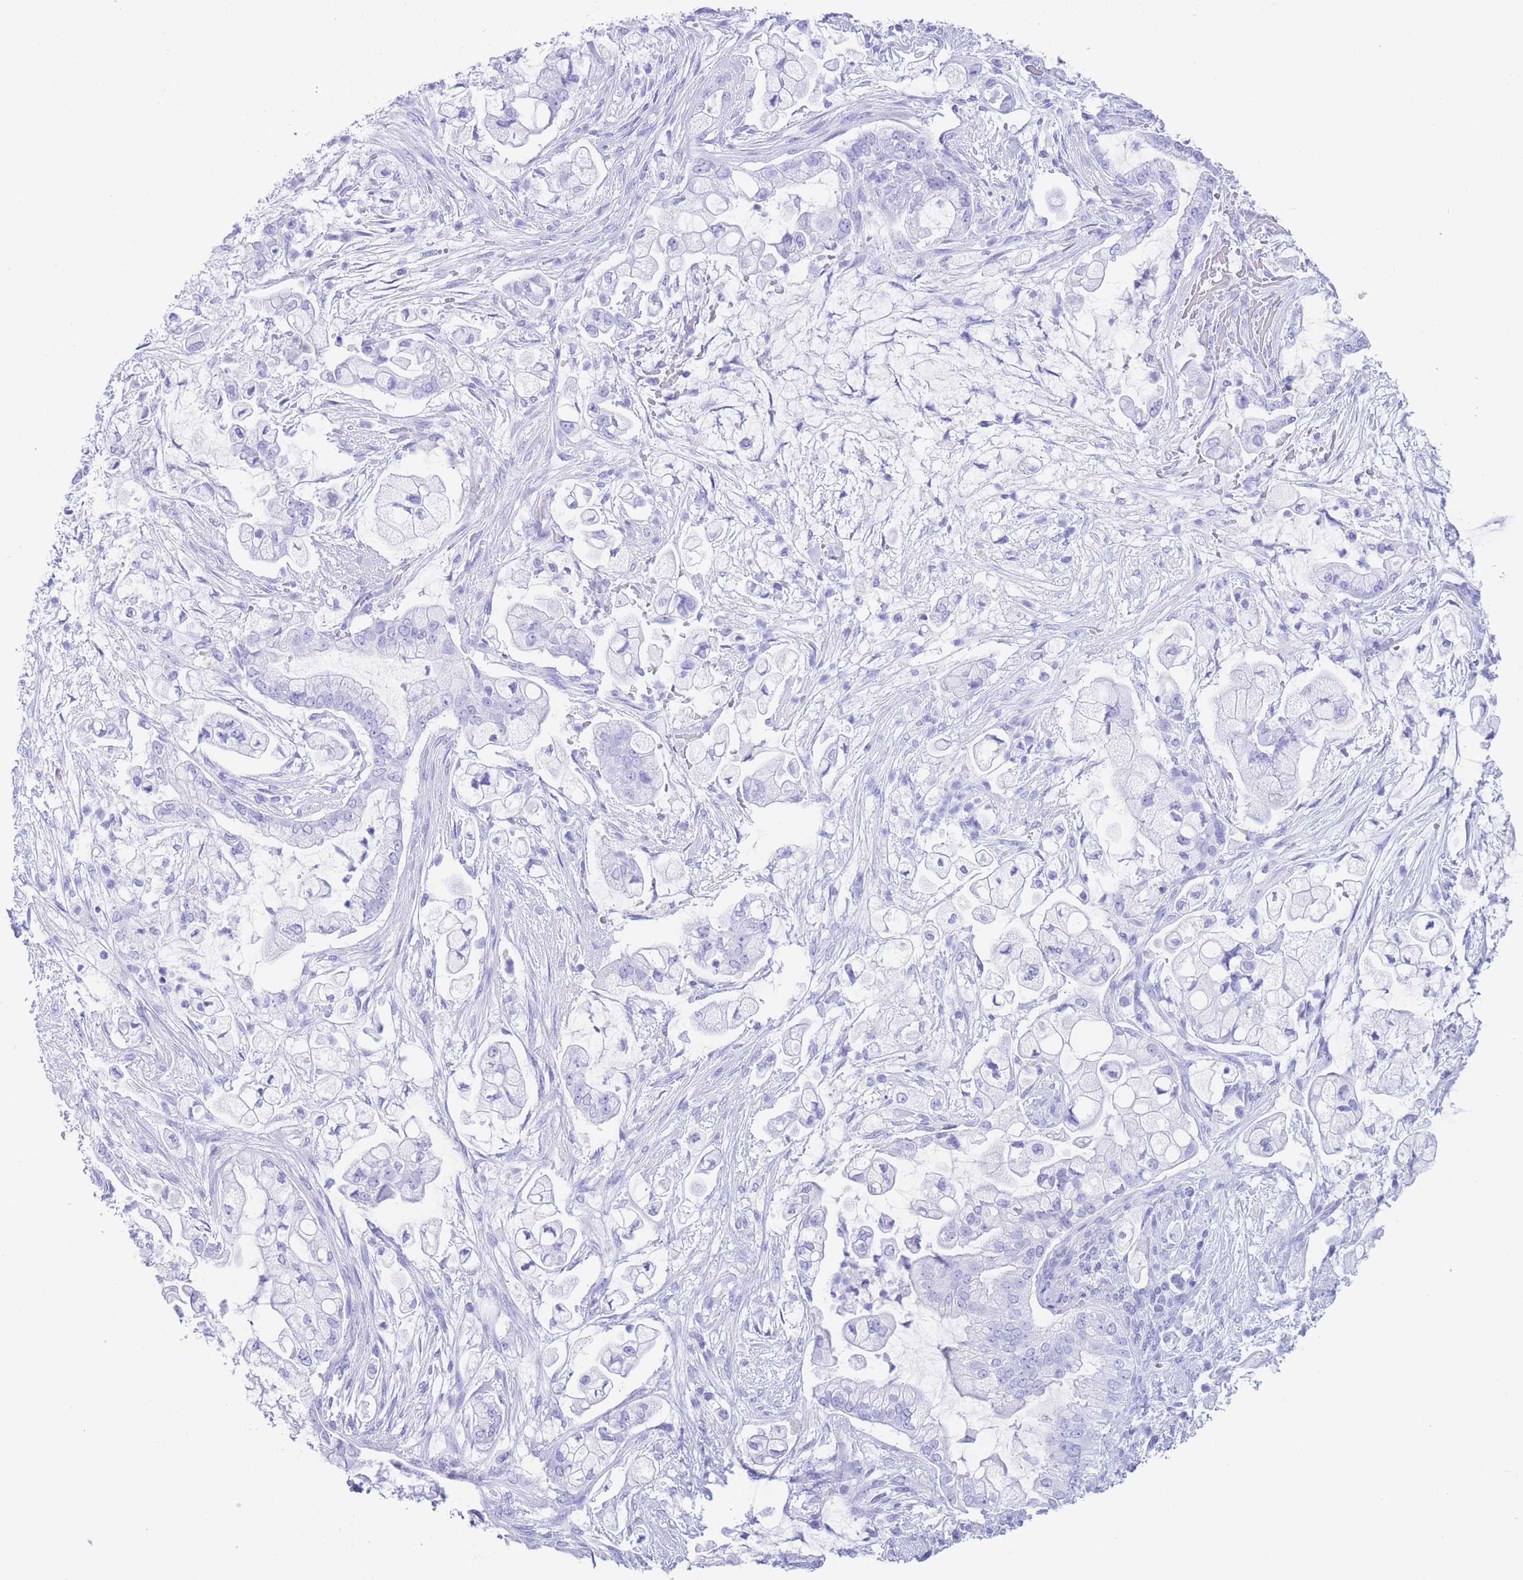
{"staining": {"intensity": "negative", "quantity": "none", "location": "none"}, "tissue": "pancreatic cancer", "cell_type": "Tumor cells", "image_type": "cancer", "snomed": [{"axis": "morphology", "description": "Adenocarcinoma, NOS"}, {"axis": "topography", "description": "Pancreas"}], "caption": "The photomicrograph reveals no staining of tumor cells in adenocarcinoma (pancreatic). (Immunohistochemistry (ihc), brightfield microscopy, high magnification).", "gene": "SLCO1B3", "patient": {"sex": "female", "age": 69}}